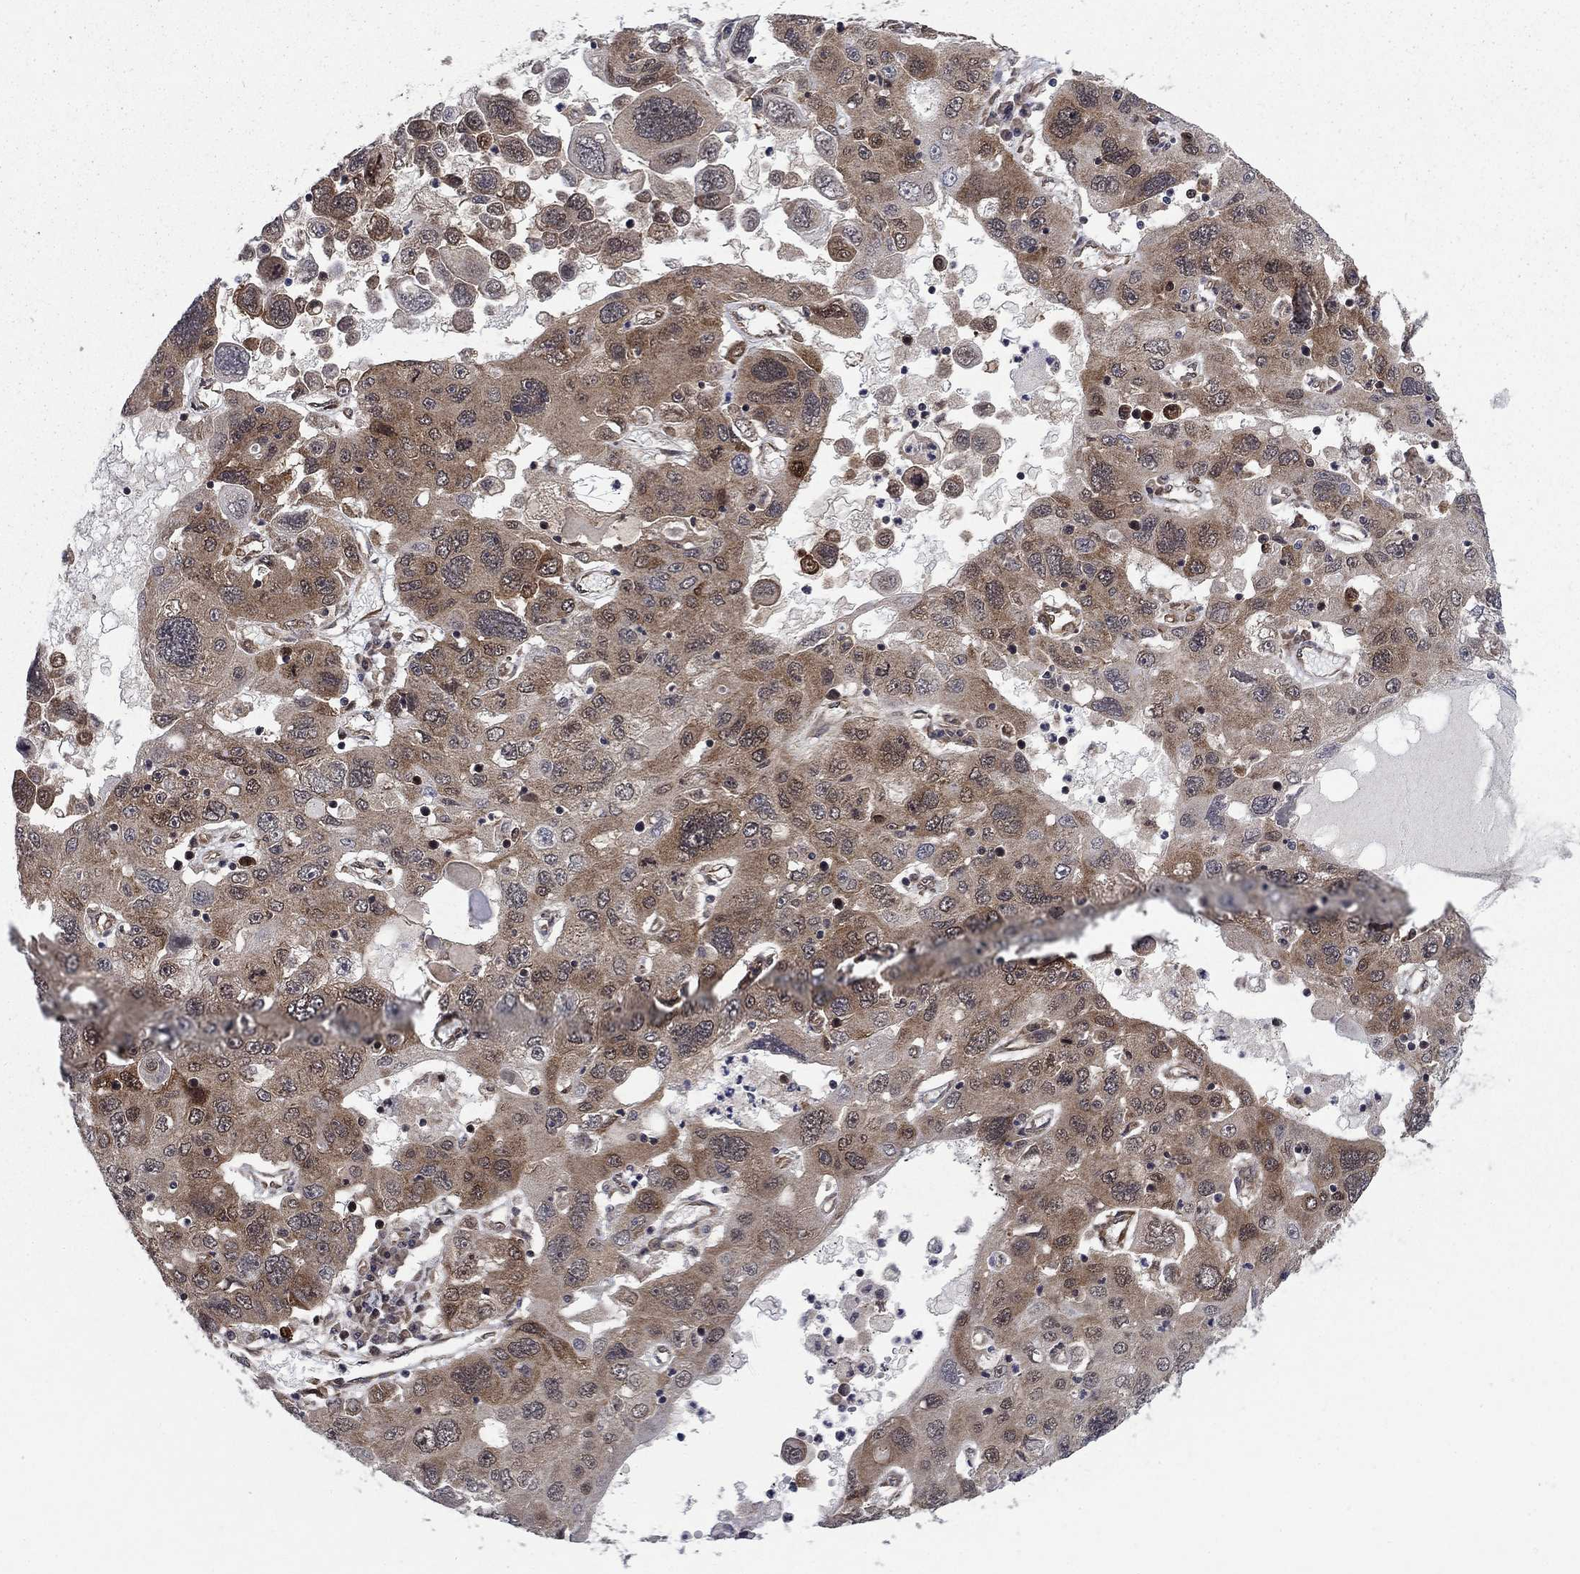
{"staining": {"intensity": "weak", "quantity": "25%-75%", "location": "cytoplasmic/membranous"}, "tissue": "stomach cancer", "cell_type": "Tumor cells", "image_type": "cancer", "snomed": [{"axis": "morphology", "description": "Adenocarcinoma, NOS"}, {"axis": "topography", "description": "Stomach"}], "caption": "This is an image of immunohistochemistry staining of stomach cancer (adenocarcinoma), which shows weak expression in the cytoplasmic/membranous of tumor cells.", "gene": "DNAJA1", "patient": {"sex": "male", "age": 56}}